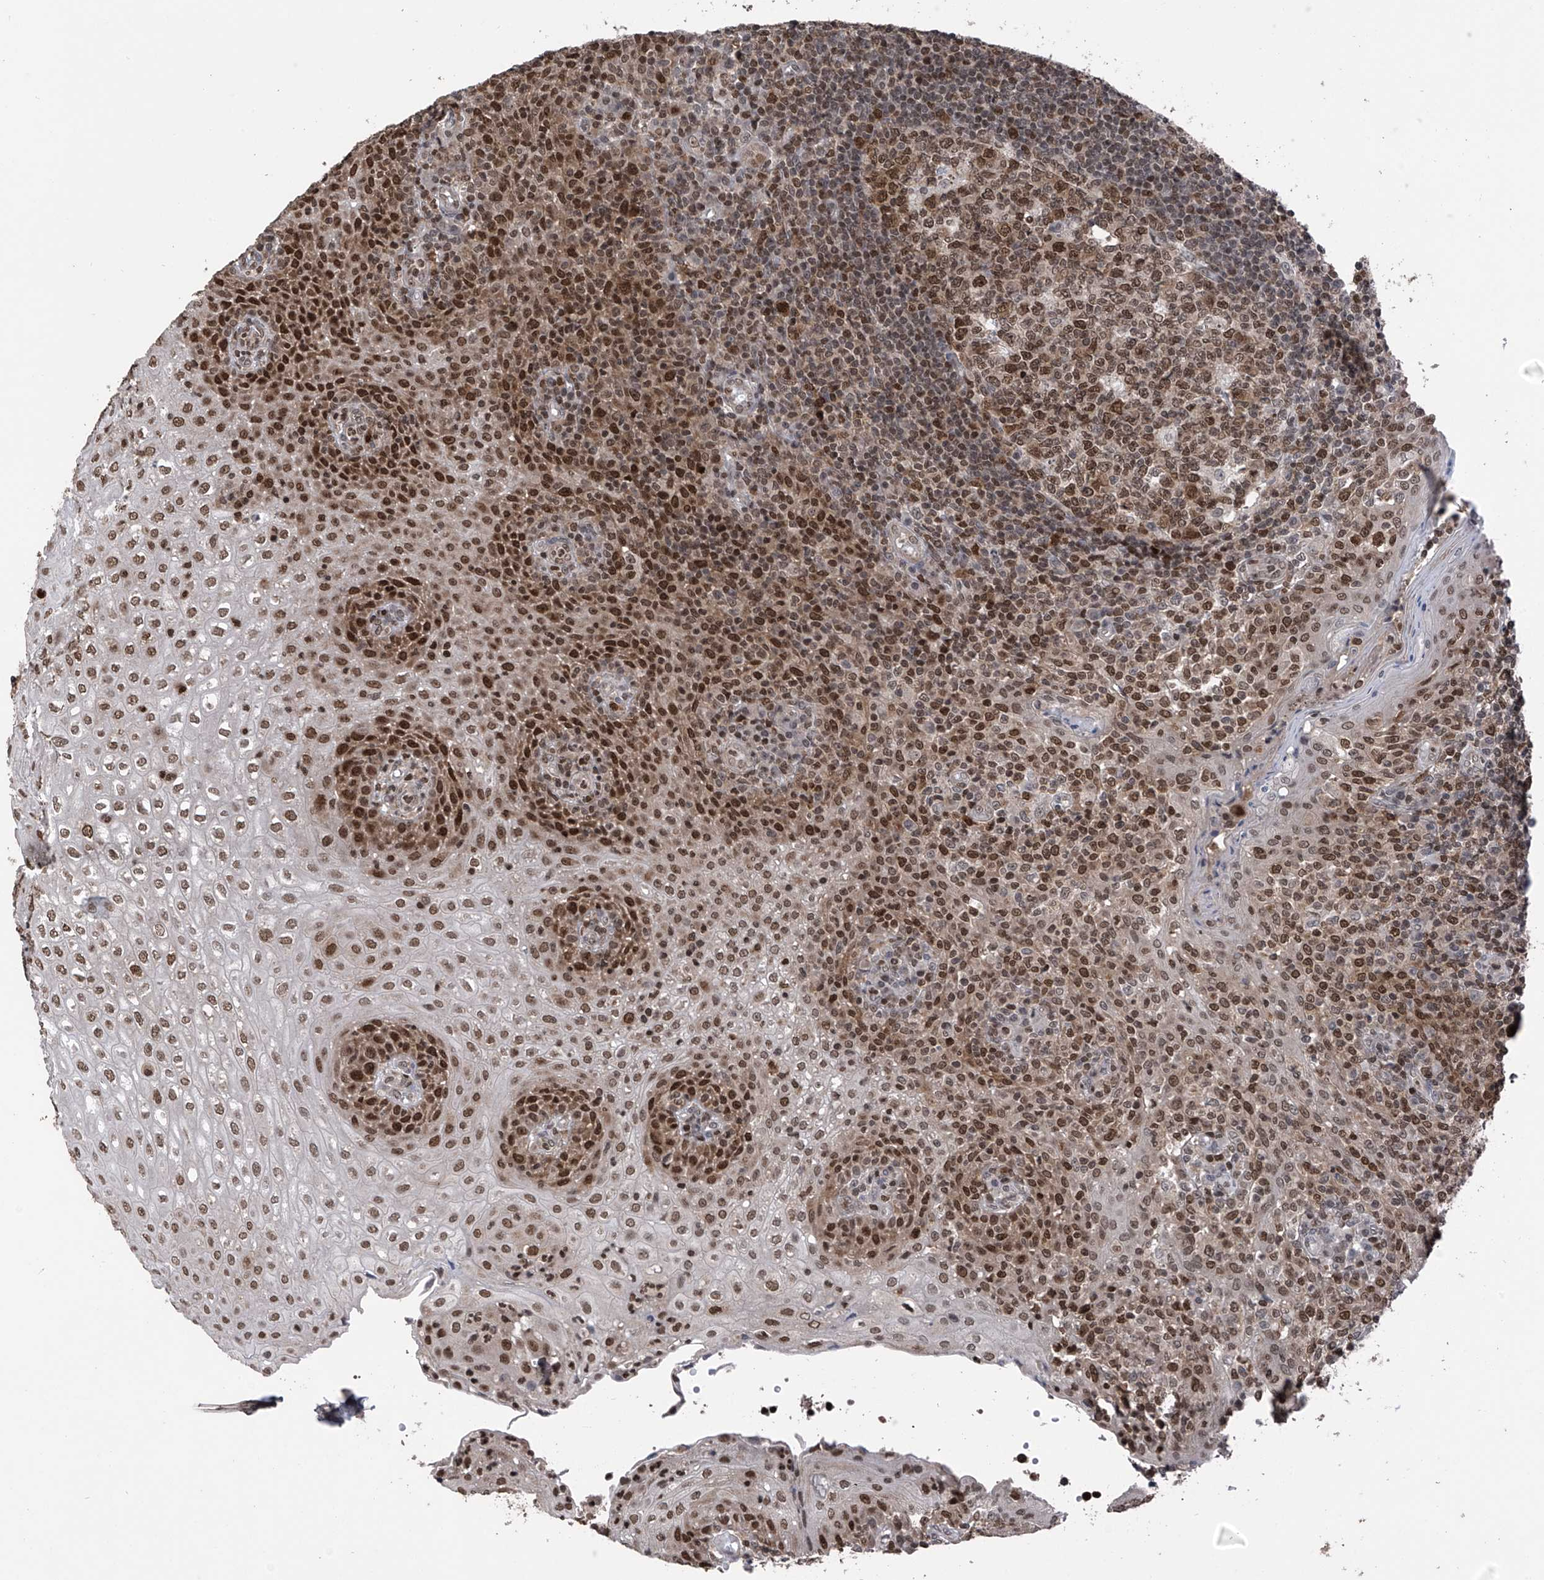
{"staining": {"intensity": "moderate", "quantity": ">75%", "location": "nuclear"}, "tissue": "tonsil", "cell_type": "Germinal center cells", "image_type": "normal", "snomed": [{"axis": "morphology", "description": "Normal tissue, NOS"}, {"axis": "topography", "description": "Tonsil"}], "caption": "This photomicrograph reveals unremarkable tonsil stained with IHC to label a protein in brown. The nuclear of germinal center cells show moderate positivity for the protein. Nuclei are counter-stained blue.", "gene": "DNAJC9", "patient": {"sex": "female", "age": 19}}